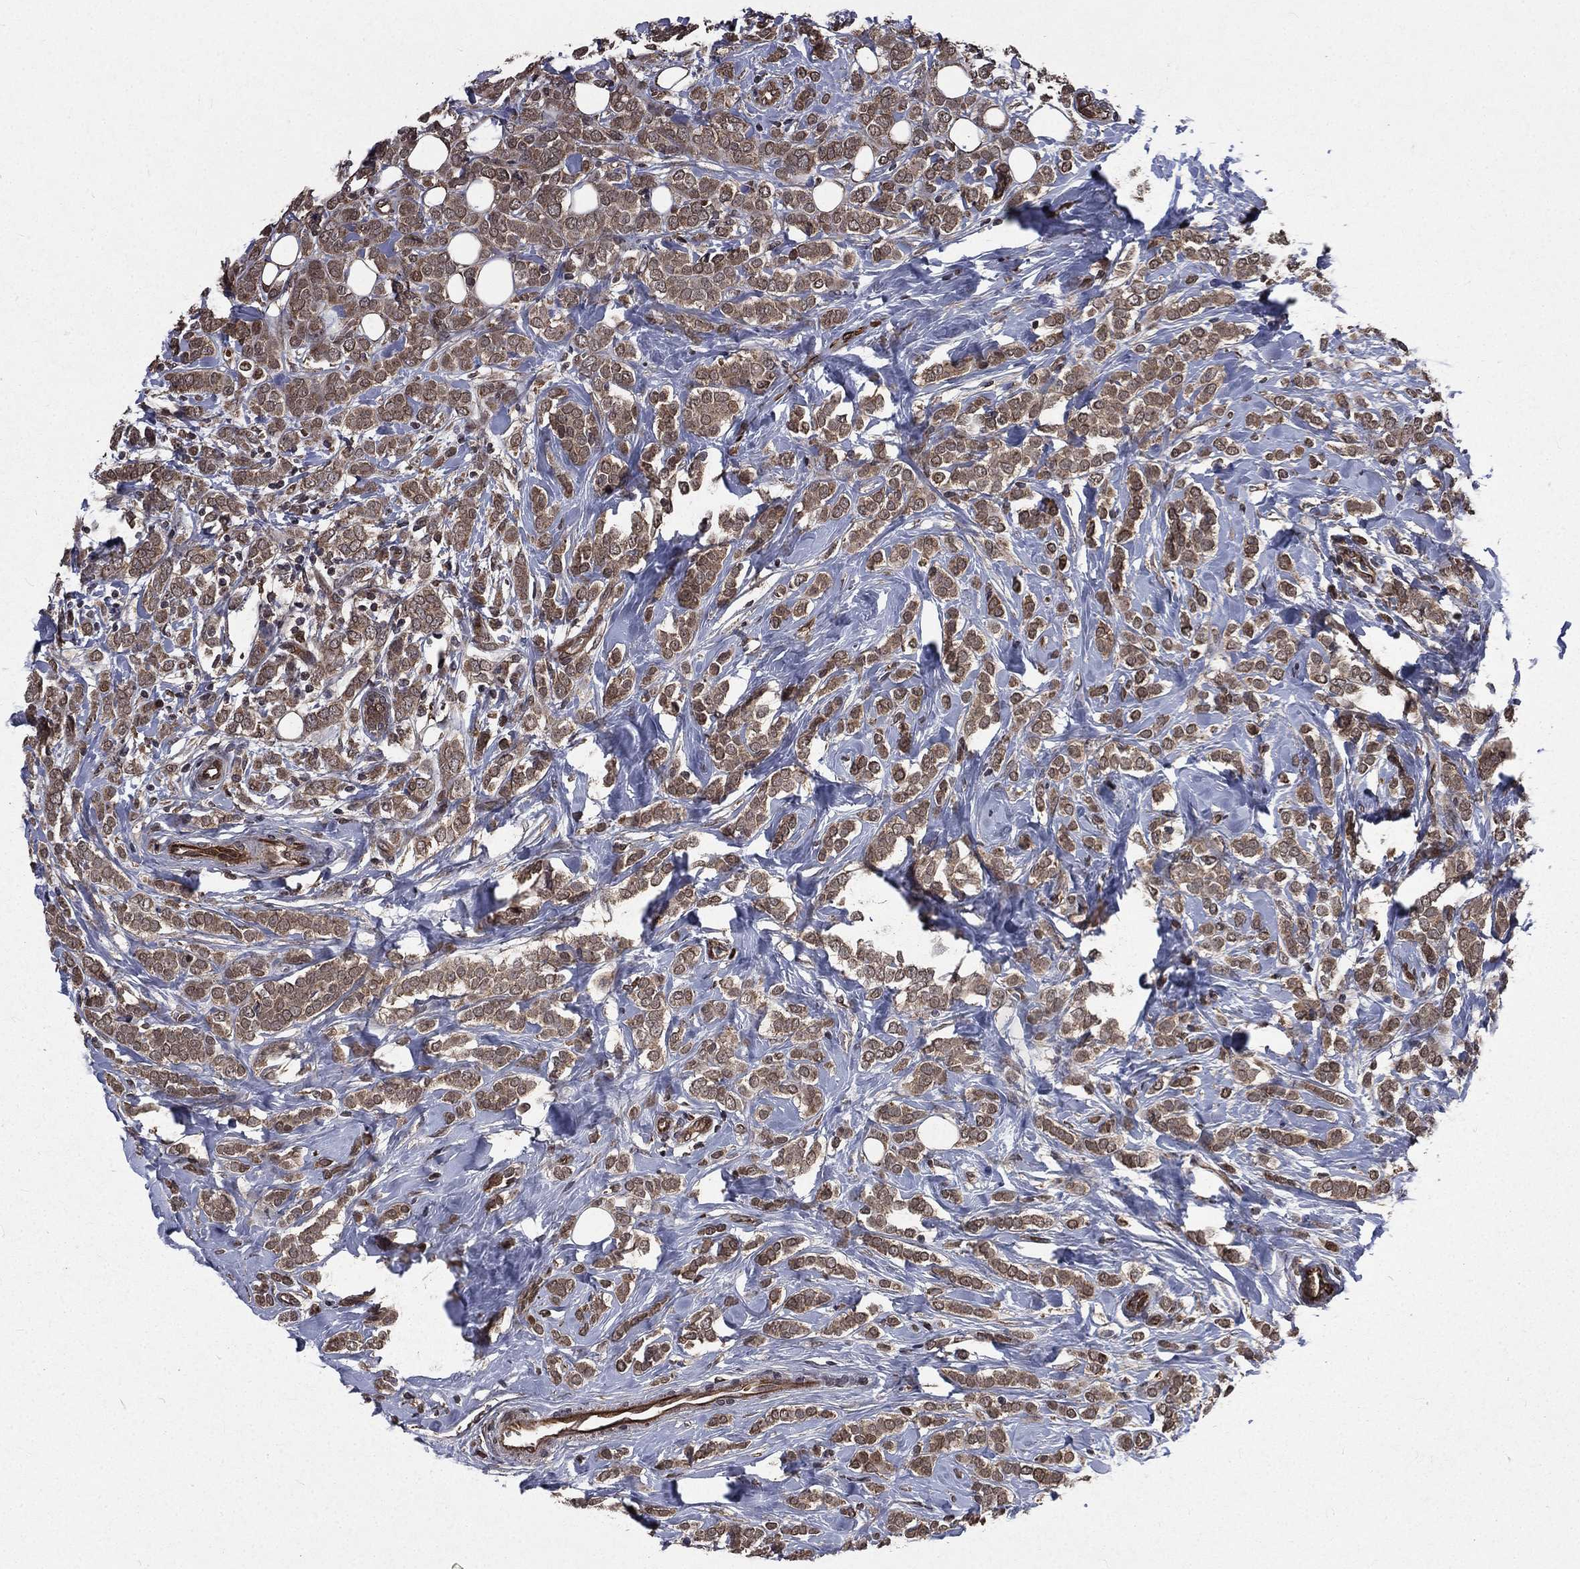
{"staining": {"intensity": "moderate", "quantity": ">75%", "location": "cytoplasmic/membranous"}, "tissue": "breast cancer", "cell_type": "Tumor cells", "image_type": "cancer", "snomed": [{"axis": "morphology", "description": "Lobular carcinoma"}, {"axis": "topography", "description": "Breast"}], "caption": "Protein positivity by immunohistochemistry (IHC) exhibits moderate cytoplasmic/membranous positivity in about >75% of tumor cells in breast cancer. Using DAB (3,3'-diaminobenzidine) (brown) and hematoxylin (blue) stains, captured at high magnification using brightfield microscopy.", "gene": "LENG8", "patient": {"sex": "female", "age": 49}}